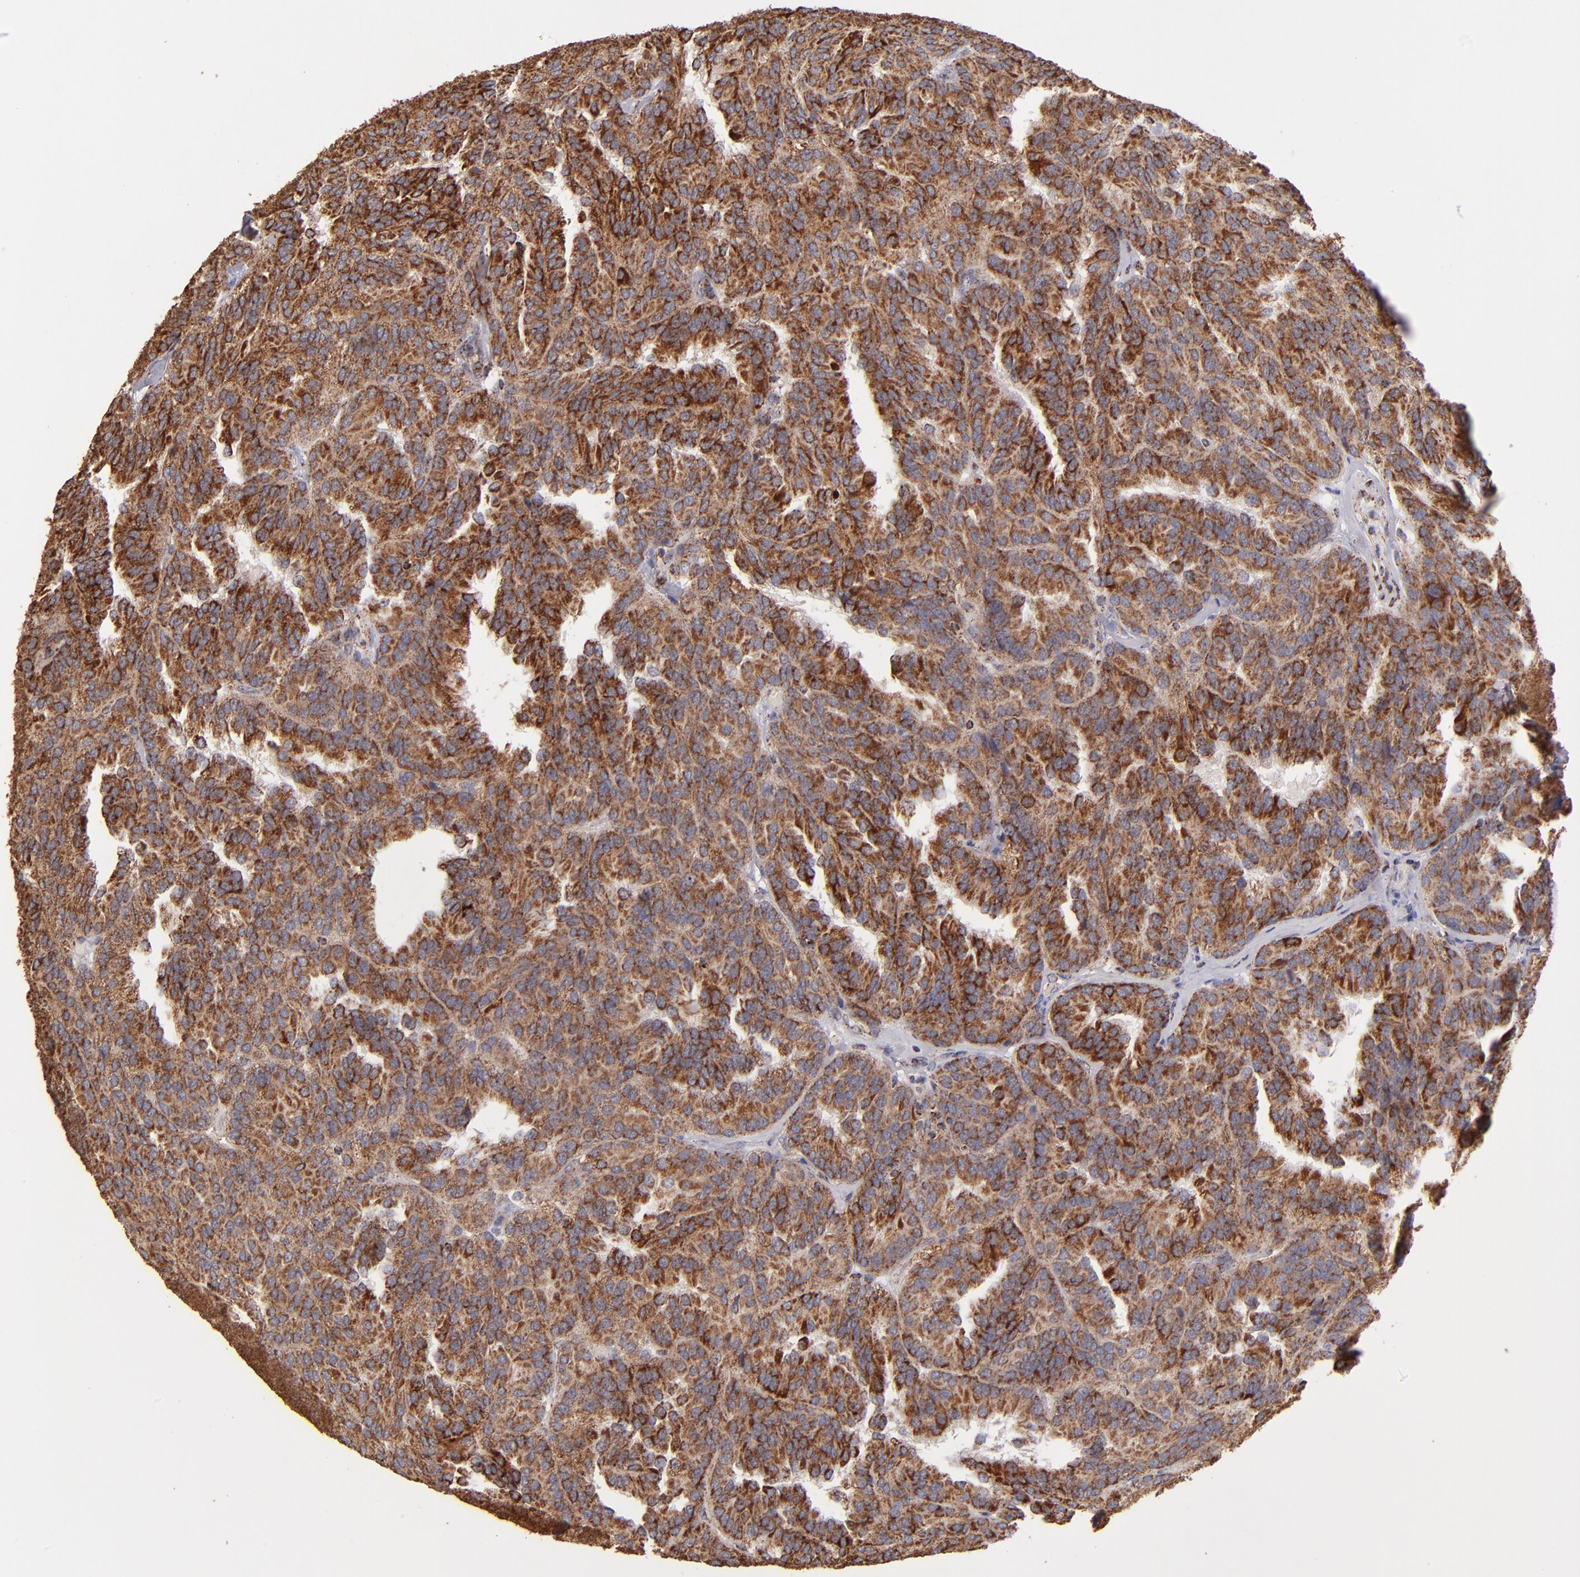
{"staining": {"intensity": "moderate", "quantity": ">75%", "location": "cytoplasmic/membranous"}, "tissue": "renal cancer", "cell_type": "Tumor cells", "image_type": "cancer", "snomed": [{"axis": "morphology", "description": "Adenocarcinoma, NOS"}, {"axis": "topography", "description": "Kidney"}], "caption": "Protein staining of adenocarcinoma (renal) tissue shows moderate cytoplasmic/membranous expression in approximately >75% of tumor cells.", "gene": "DLST", "patient": {"sex": "male", "age": 46}}